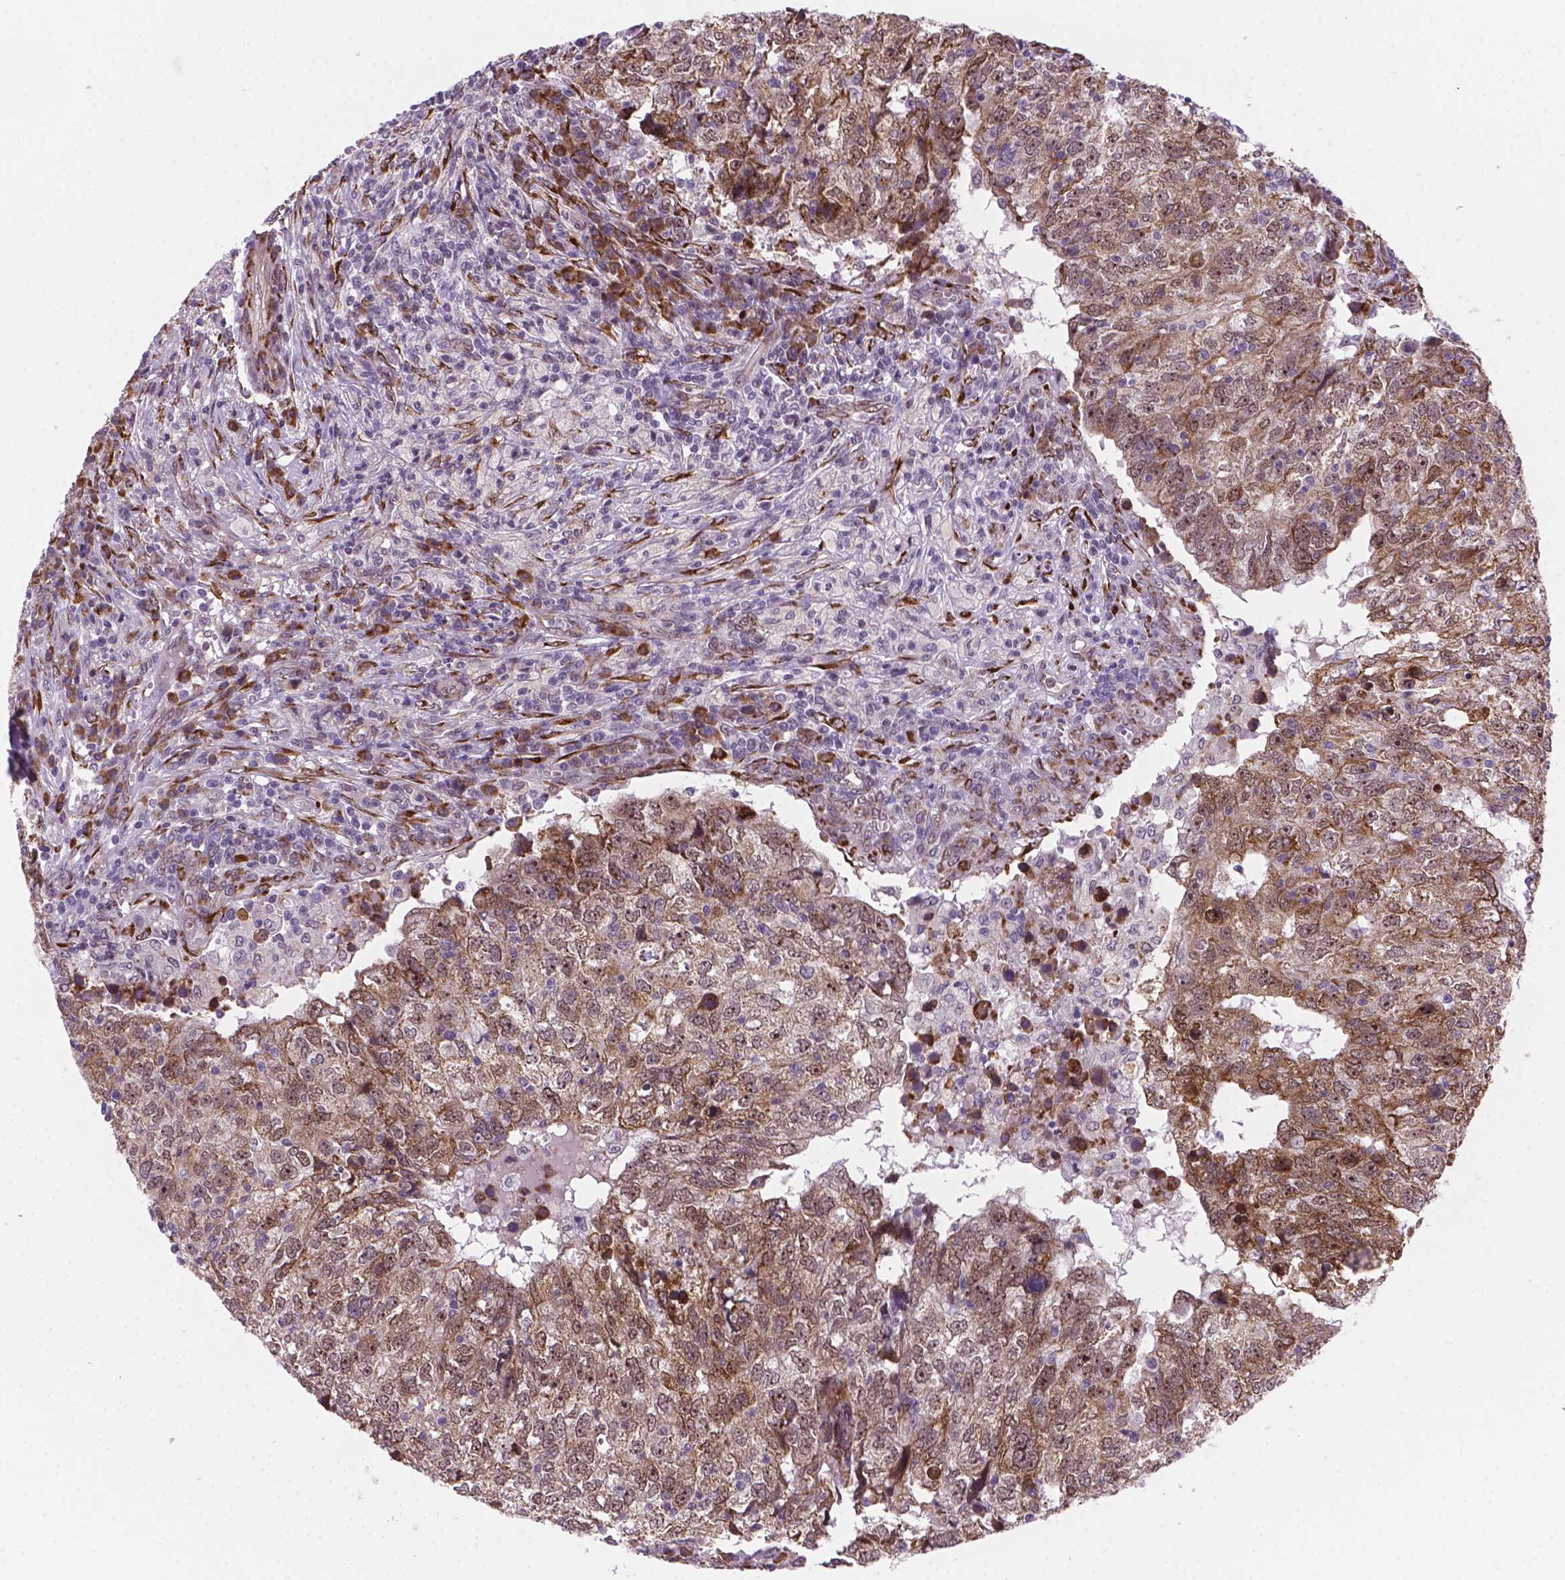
{"staining": {"intensity": "moderate", "quantity": ">75%", "location": "cytoplasmic/membranous,nuclear"}, "tissue": "breast cancer", "cell_type": "Tumor cells", "image_type": "cancer", "snomed": [{"axis": "morphology", "description": "Duct carcinoma"}, {"axis": "topography", "description": "Breast"}], "caption": "Immunohistochemistry (DAB (3,3'-diaminobenzidine)) staining of human breast cancer (intraductal carcinoma) shows moderate cytoplasmic/membranous and nuclear protein positivity in approximately >75% of tumor cells.", "gene": "FNIP1", "patient": {"sex": "female", "age": 30}}